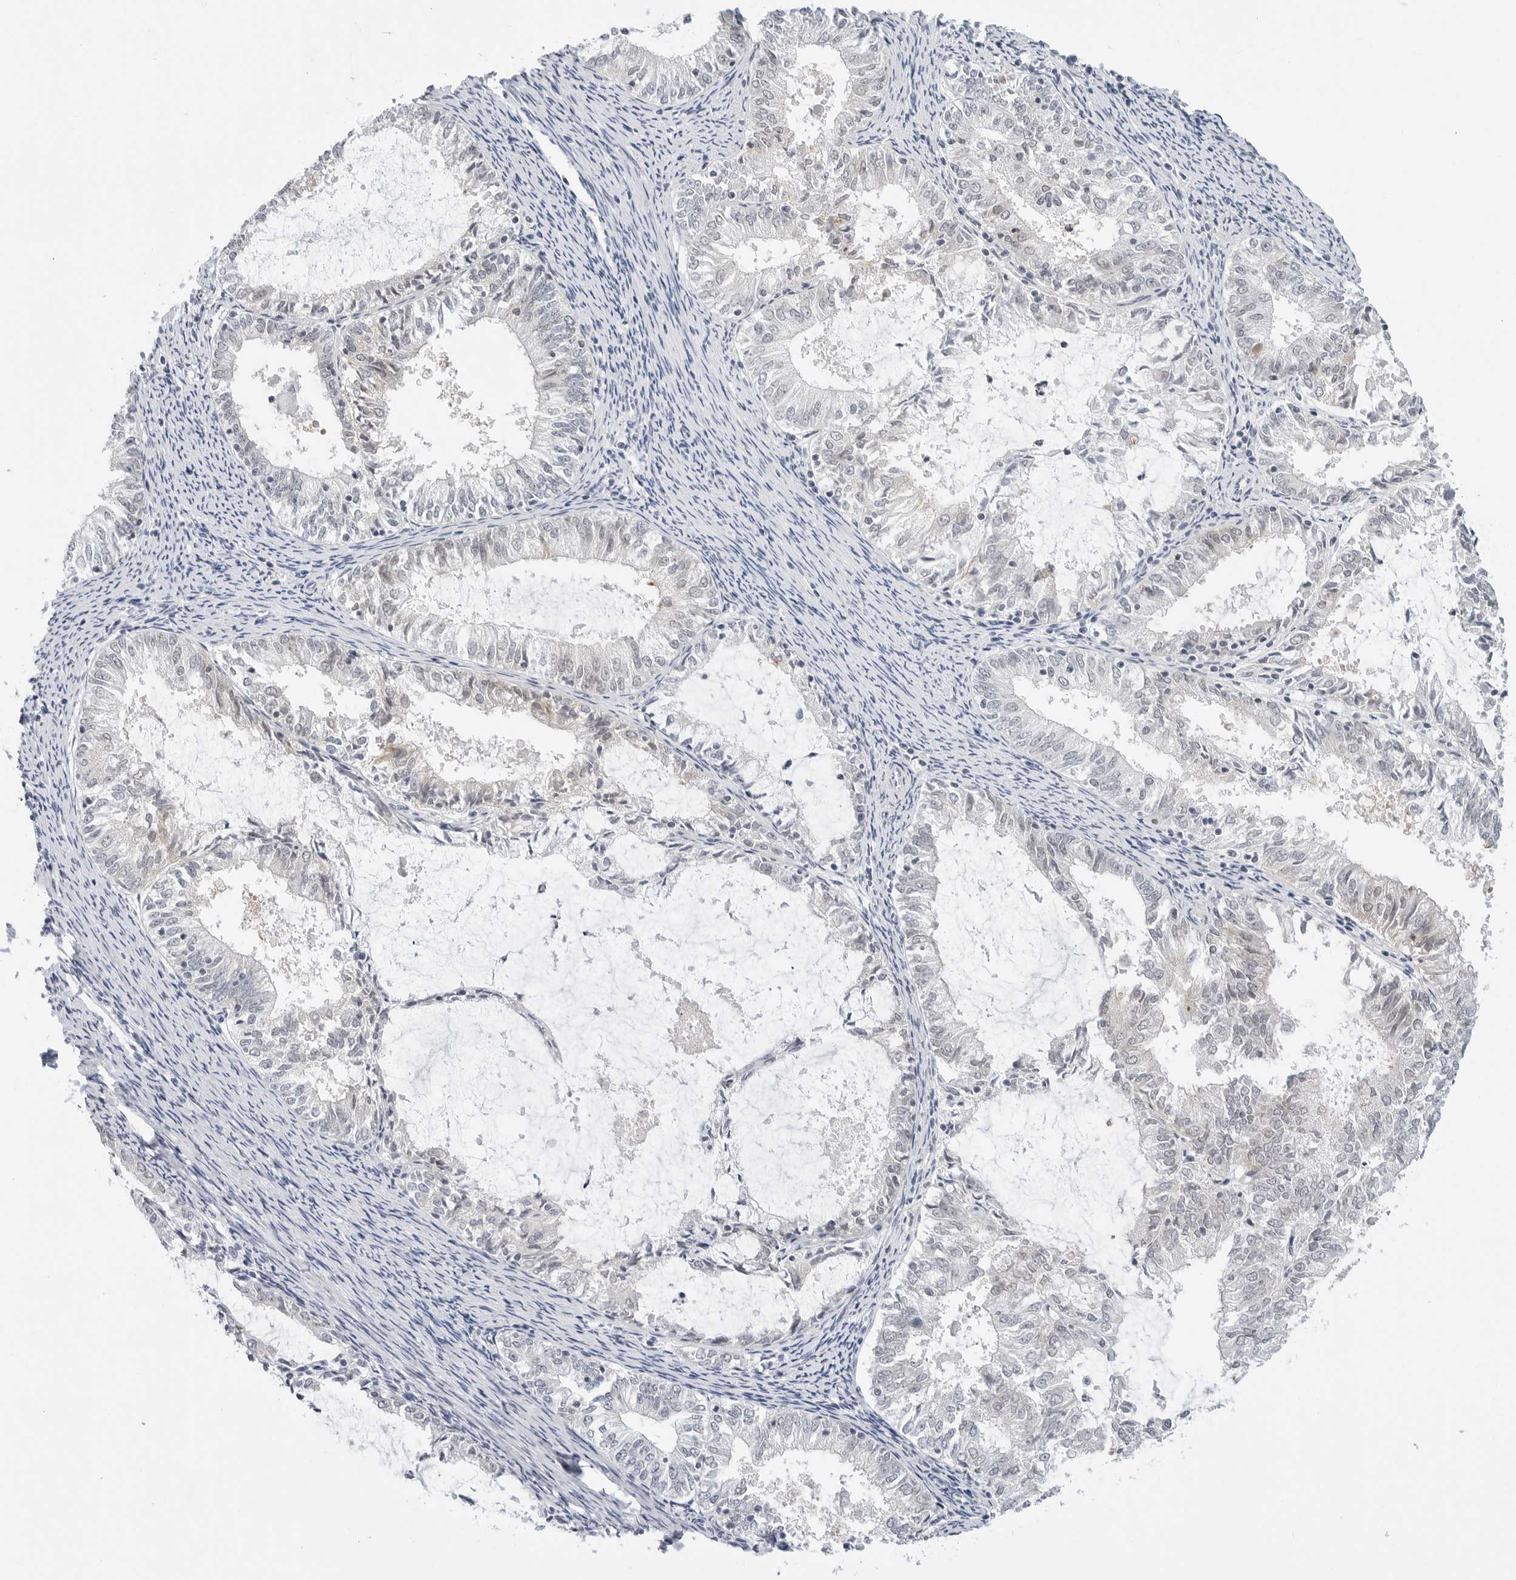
{"staining": {"intensity": "negative", "quantity": "none", "location": "none"}, "tissue": "endometrial cancer", "cell_type": "Tumor cells", "image_type": "cancer", "snomed": [{"axis": "morphology", "description": "Adenocarcinoma, NOS"}, {"axis": "topography", "description": "Endometrium"}], "caption": "IHC photomicrograph of adenocarcinoma (endometrial) stained for a protein (brown), which shows no expression in tumor cells.", "gene": "MAP2K5", "patient": {"sex": "female", "age": 57}}